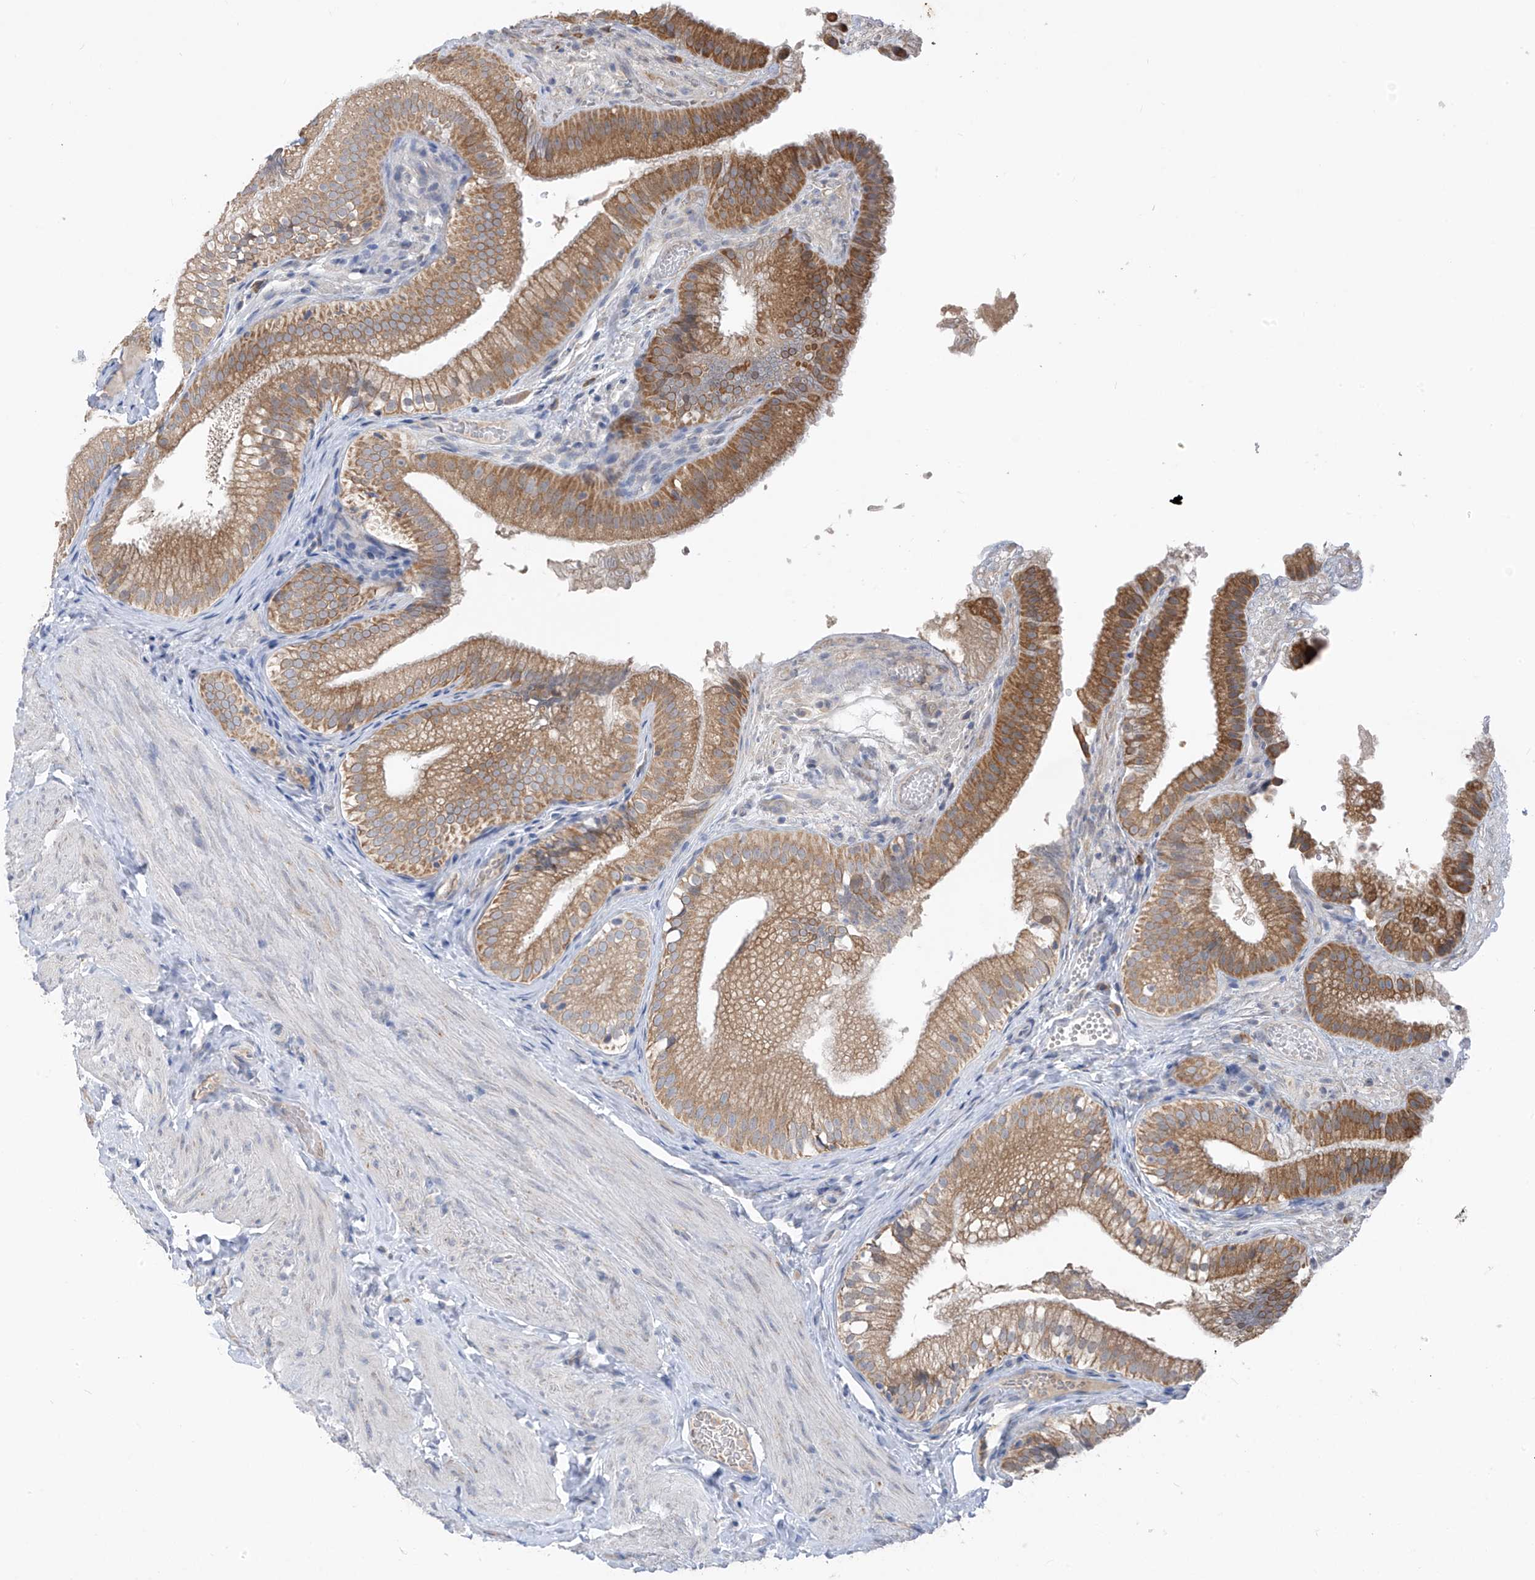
{"staining": {"intensity": "moderate", "quantity": ">75%", "location": "cytoplasmic/membranous"}, "tissue": "gallbladder", "cell_type": "Glandular cells", "image_type": "normal", "snomed": [{"axis": "morphology", "description": "Normal tissue, NOS"}, {"axis": "topography", "description": "Gallbladder"}], "caption": "High-magnification brightfield microscopy of benign gallbladder stained with DAB (3,3'-diaminobenzidine) (brown) and counterstained with hematoxylin (blue). glandular cells exhibit moderate cytoplasmic/membranous expression is seen in approximately>75% of cells.", "gene": "CYP4V2", "patient": {"sex": "female", "age": 30}}